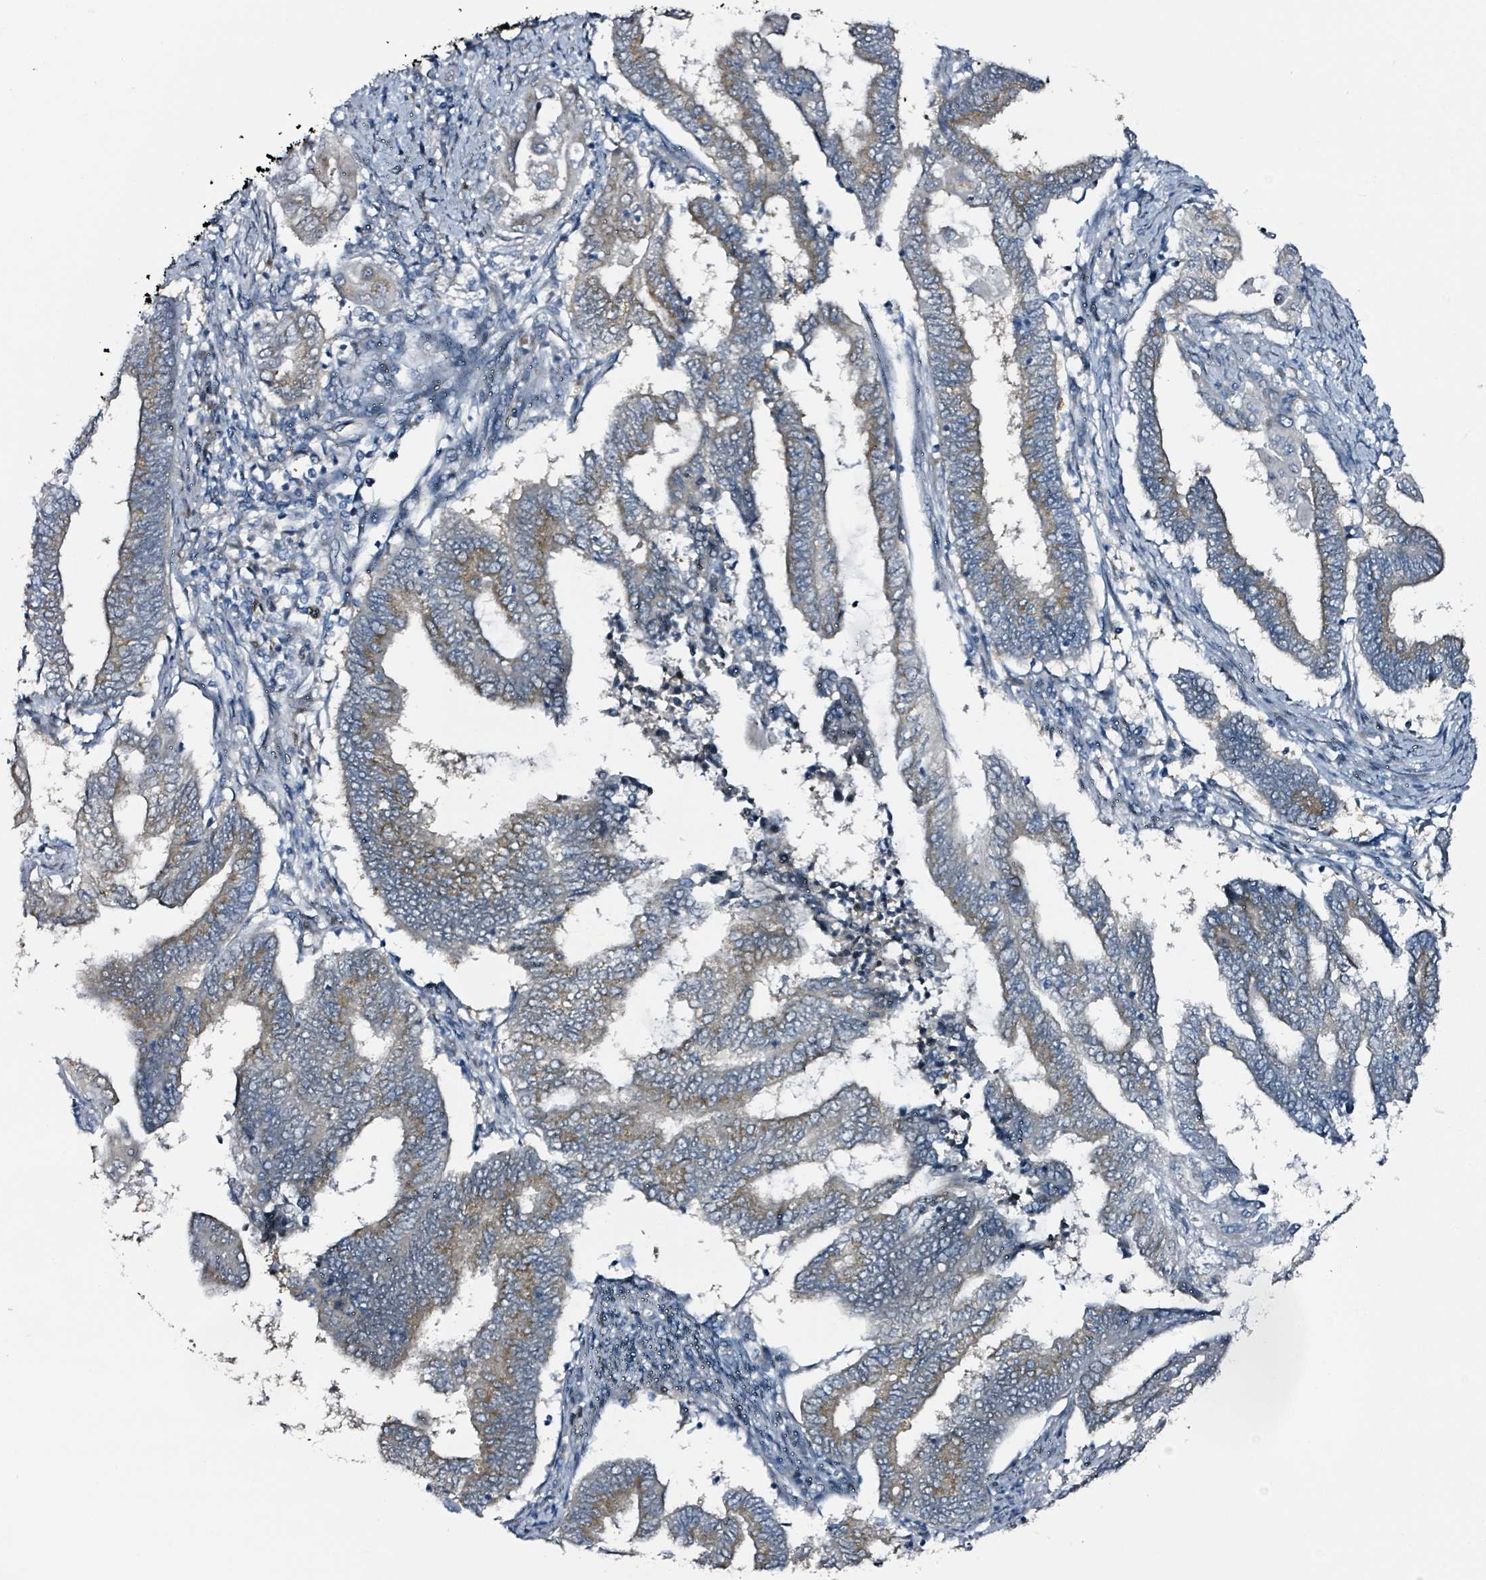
{"staining": {"intensity": "weak", "quantity": ">75%", "location": "cytoplasmic/membranous"}, "tissue": "endometrial cancer", "cell_type": "Tumor cells", "image_type": "cancer", "snomed": [{"axis": "morphology", "description": "Adenocarcinoma, NOS"}, {"axis": "topography", "description": "Uterus"}, {"axis": "topography", "description": "Endometrium"}], "caption": "Protein analysis of endometrial cancer (adenocarcinoma) tissue reveals weak cytoplasmic/membranous expression in about >75% of tumor cells. (DAB (3,3'-diaminobenzidine) = brown stain, brightfield microscopy at high magnification).", "gene": "B3GAT3", "patient": {"sex": "female", "age": 70}}